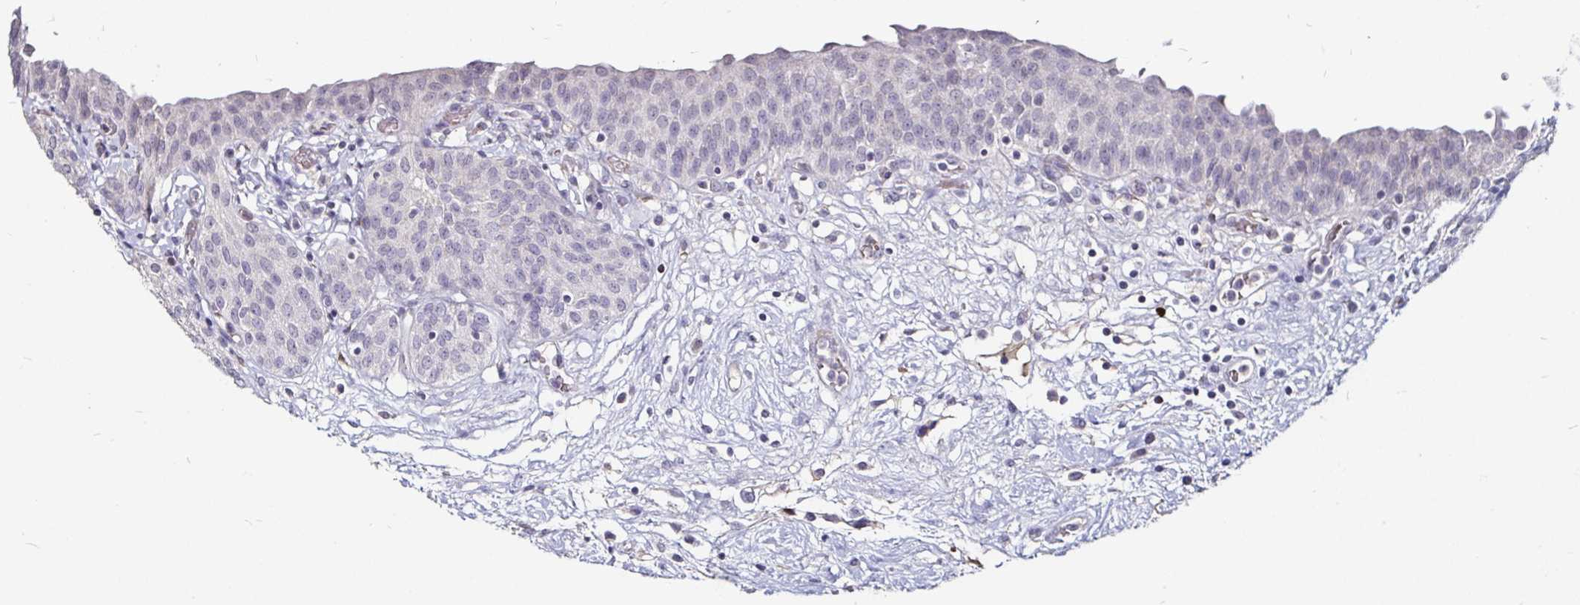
{"staining": {"intensity": "negative", "quantity": "none", "location": "none"}, "tissue": "urinary bladder", "cell_type": "Urothelial cells", "image_type": "normal", "snomed": [{"axis": "morphology", "description": "Normal tissue, NOS"}, {"axis": "topography", "description": "Urinary bladder"}], "caption": "A high-resolution photomicrograph shows IHC staining of benign urinary bladder, which exhibits no significant staining in urothelial cells.", "gene": "FAIM2", "patient": {"sex": "male", "age": 68}}